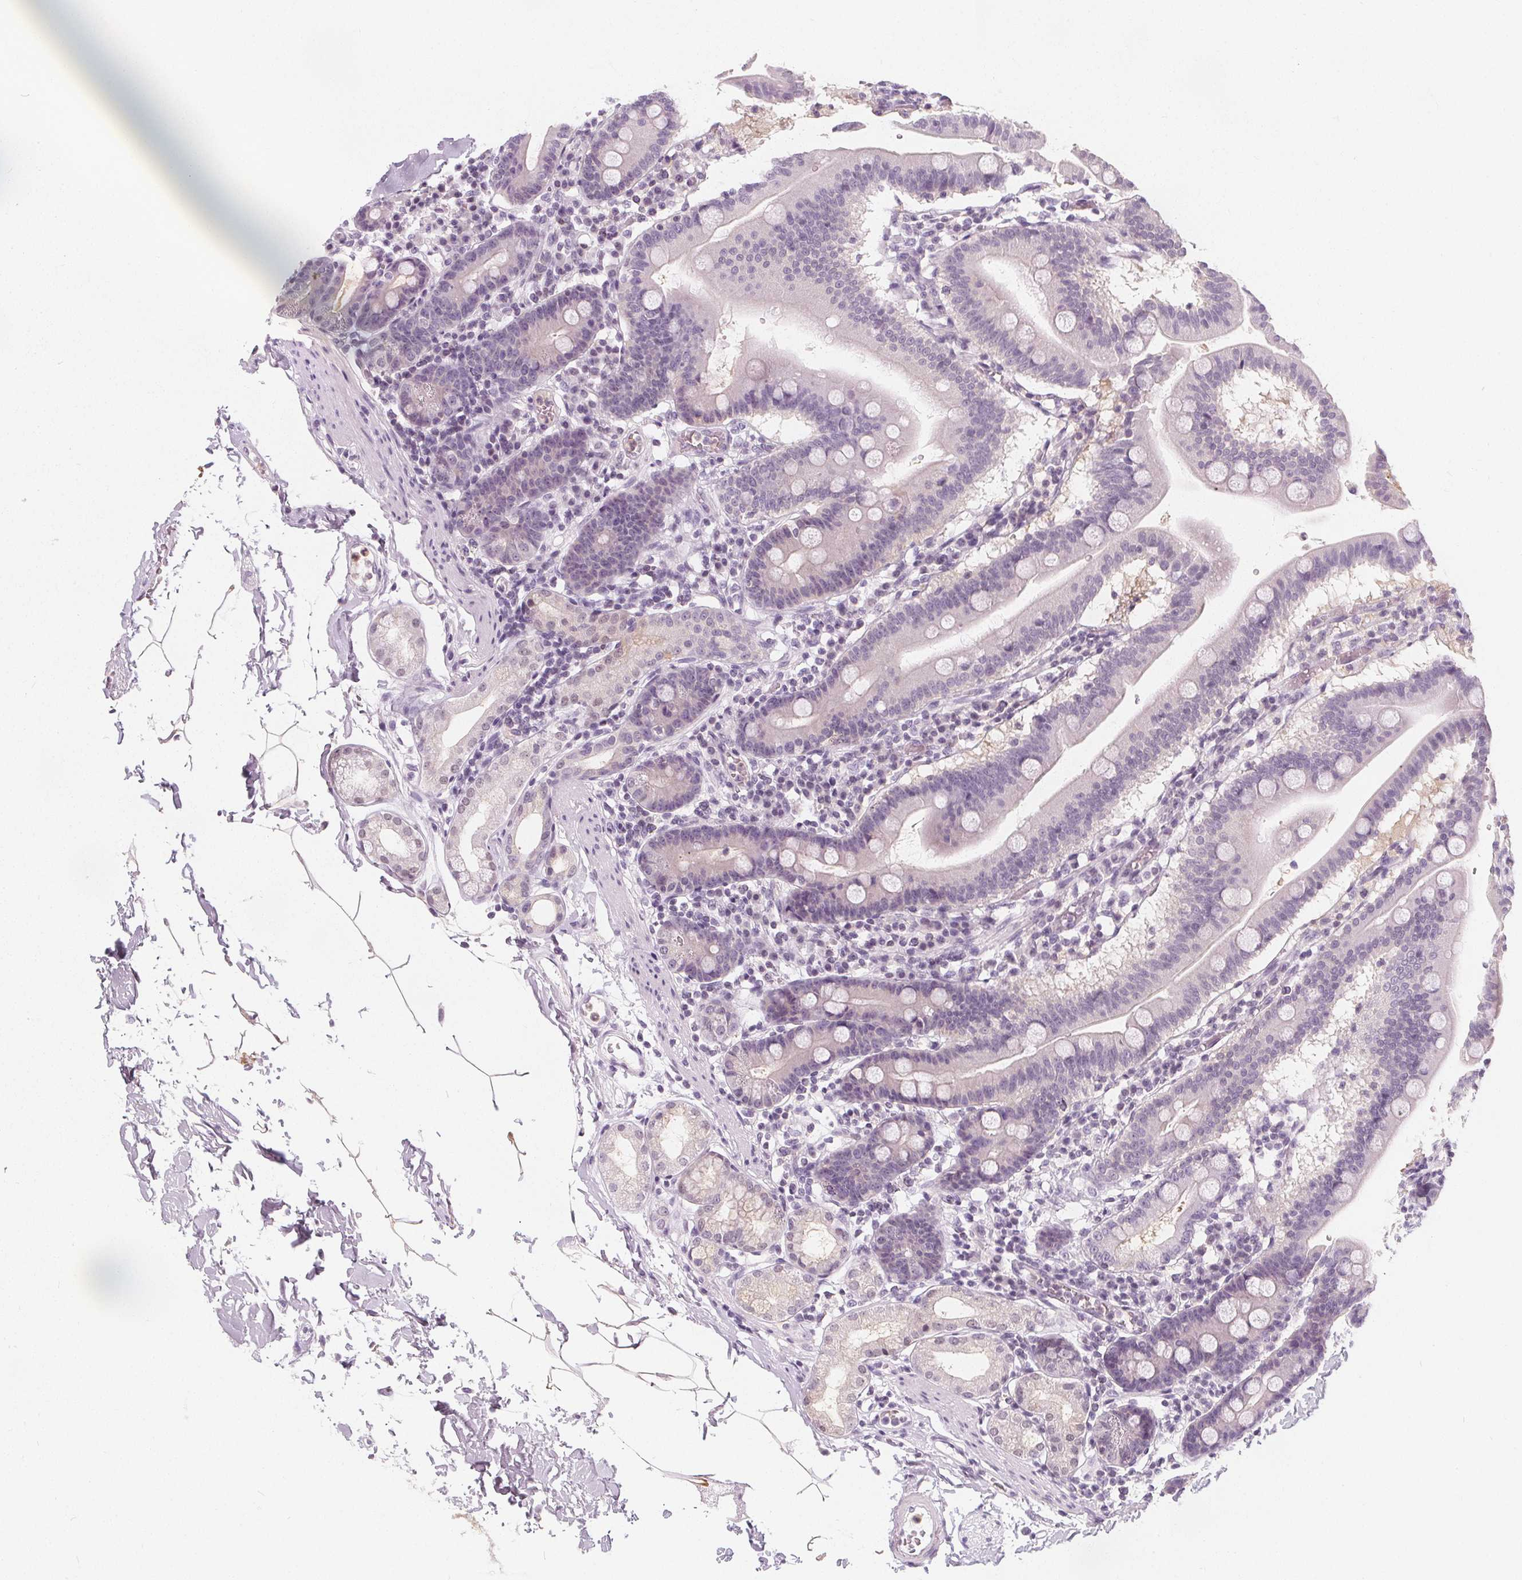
{"staining": {"intensity": "negative", "quantity": "none", "location": "none"}, "tissue": "duodenum", "cell_type": "Glandular cells", "image_type": "normal", "snomed": [{"axis": "morphology", "description": "Normal tissue, NOS"}, {"axis": "topography", "description": "Pancreas"}, {"axis": "topography", "description": "Duodenum"}], "caption": "There is no significant staining in glandular cells of duodenum. (DAB immunohistochemistry (IHC) visualized using brightfield microscopy, high magnification).", "gene": "UGP2", "patient": {"sex": "male", "age": 59}}